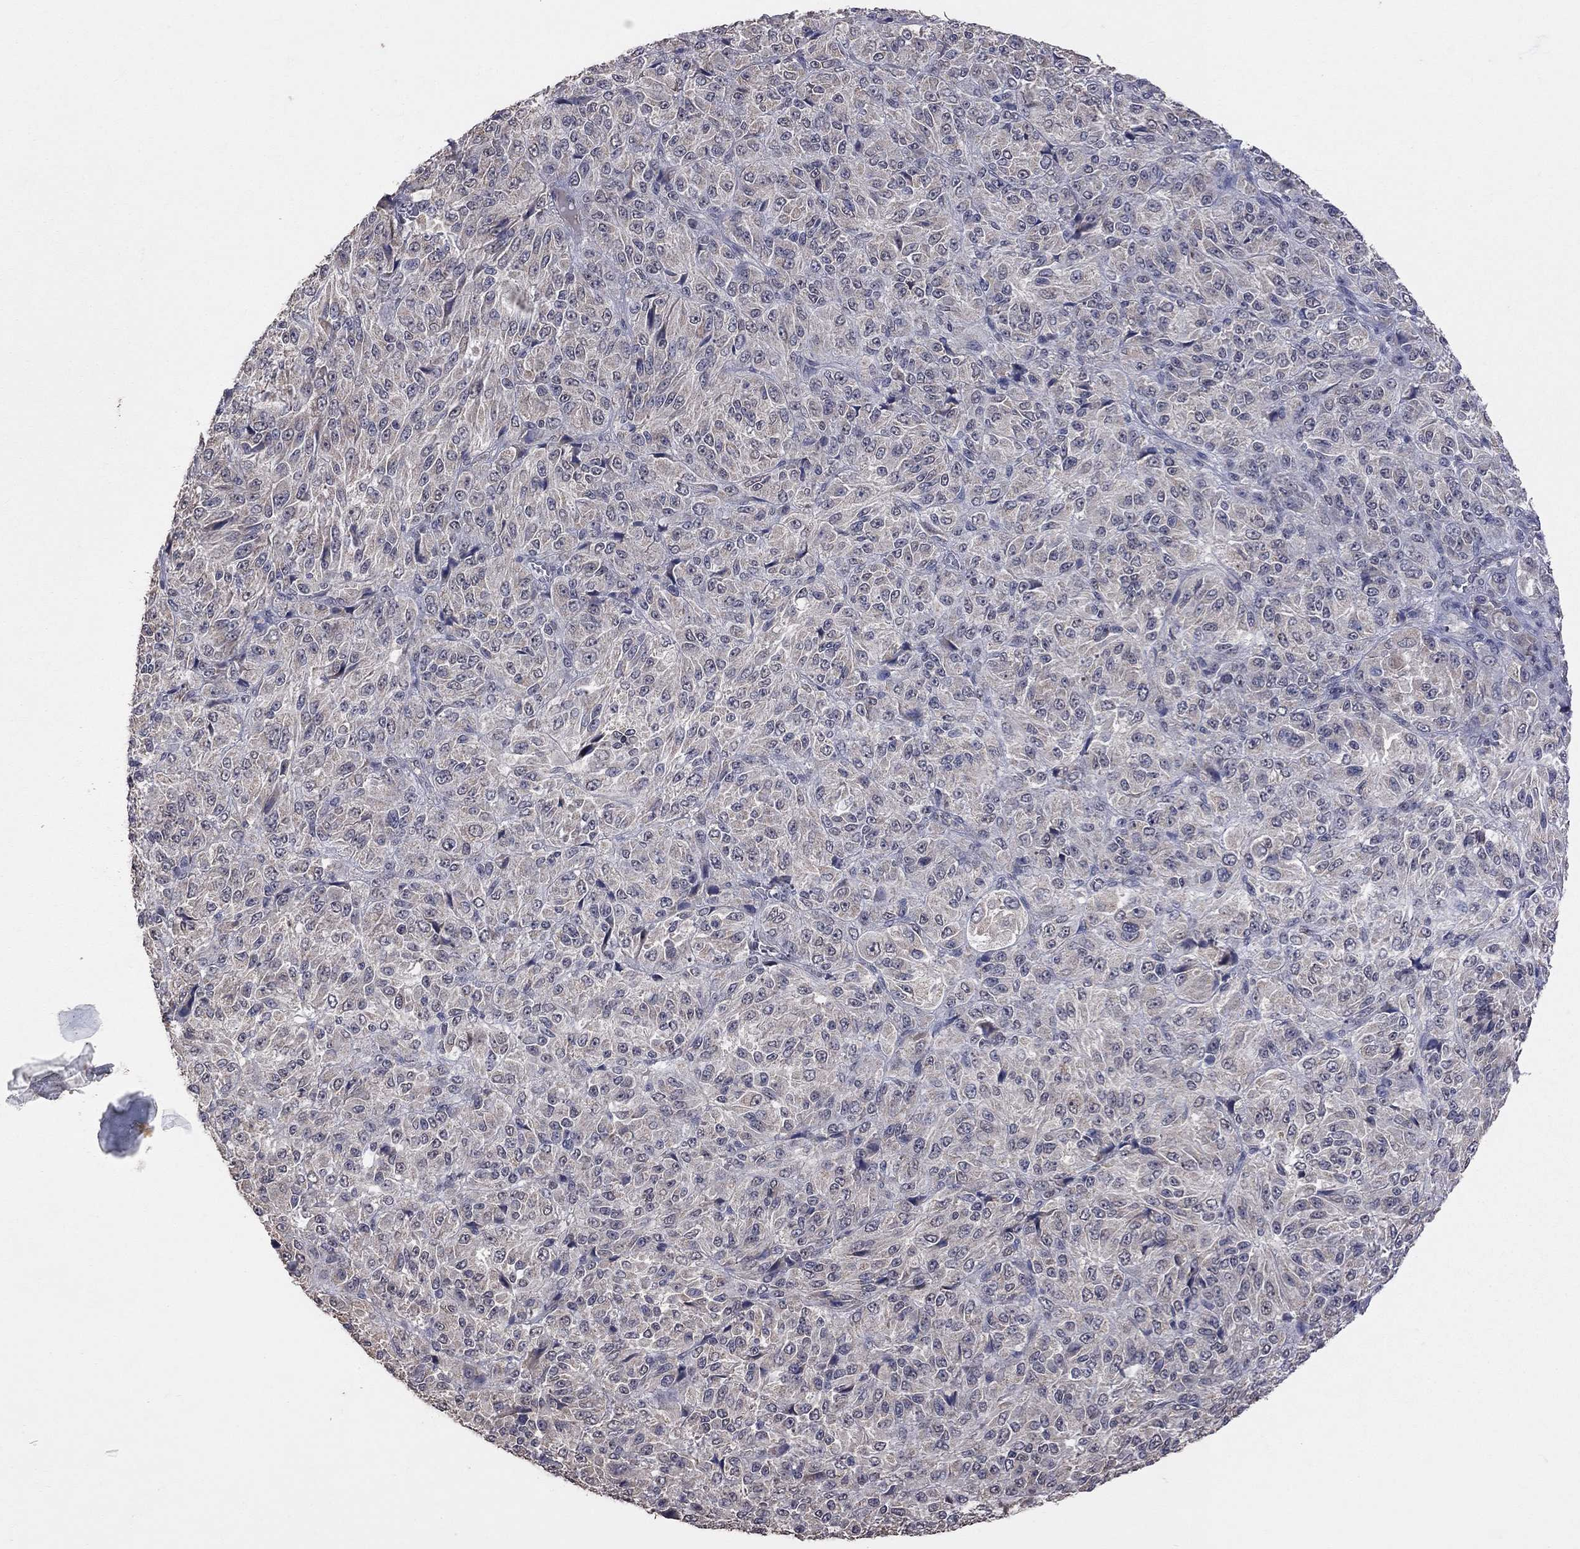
{"staining": {"intensity": "negative", "quantity": "none", "location": "none"}, "tissue": "melanoma", "cell_type": "Tumor cells", "image_type": "cancer", "snomed": [{"axis": "morphology", "description": "Malignant melanoma, Metastatic site"}, {"axis": "topography", "description": "Brain"}], "caption": "Melanoma was stained to show a protein in brown. There is no significant staining in tumor cells.", "gene": "HTR6", "patient": {"sex": "female", "age": 56}}